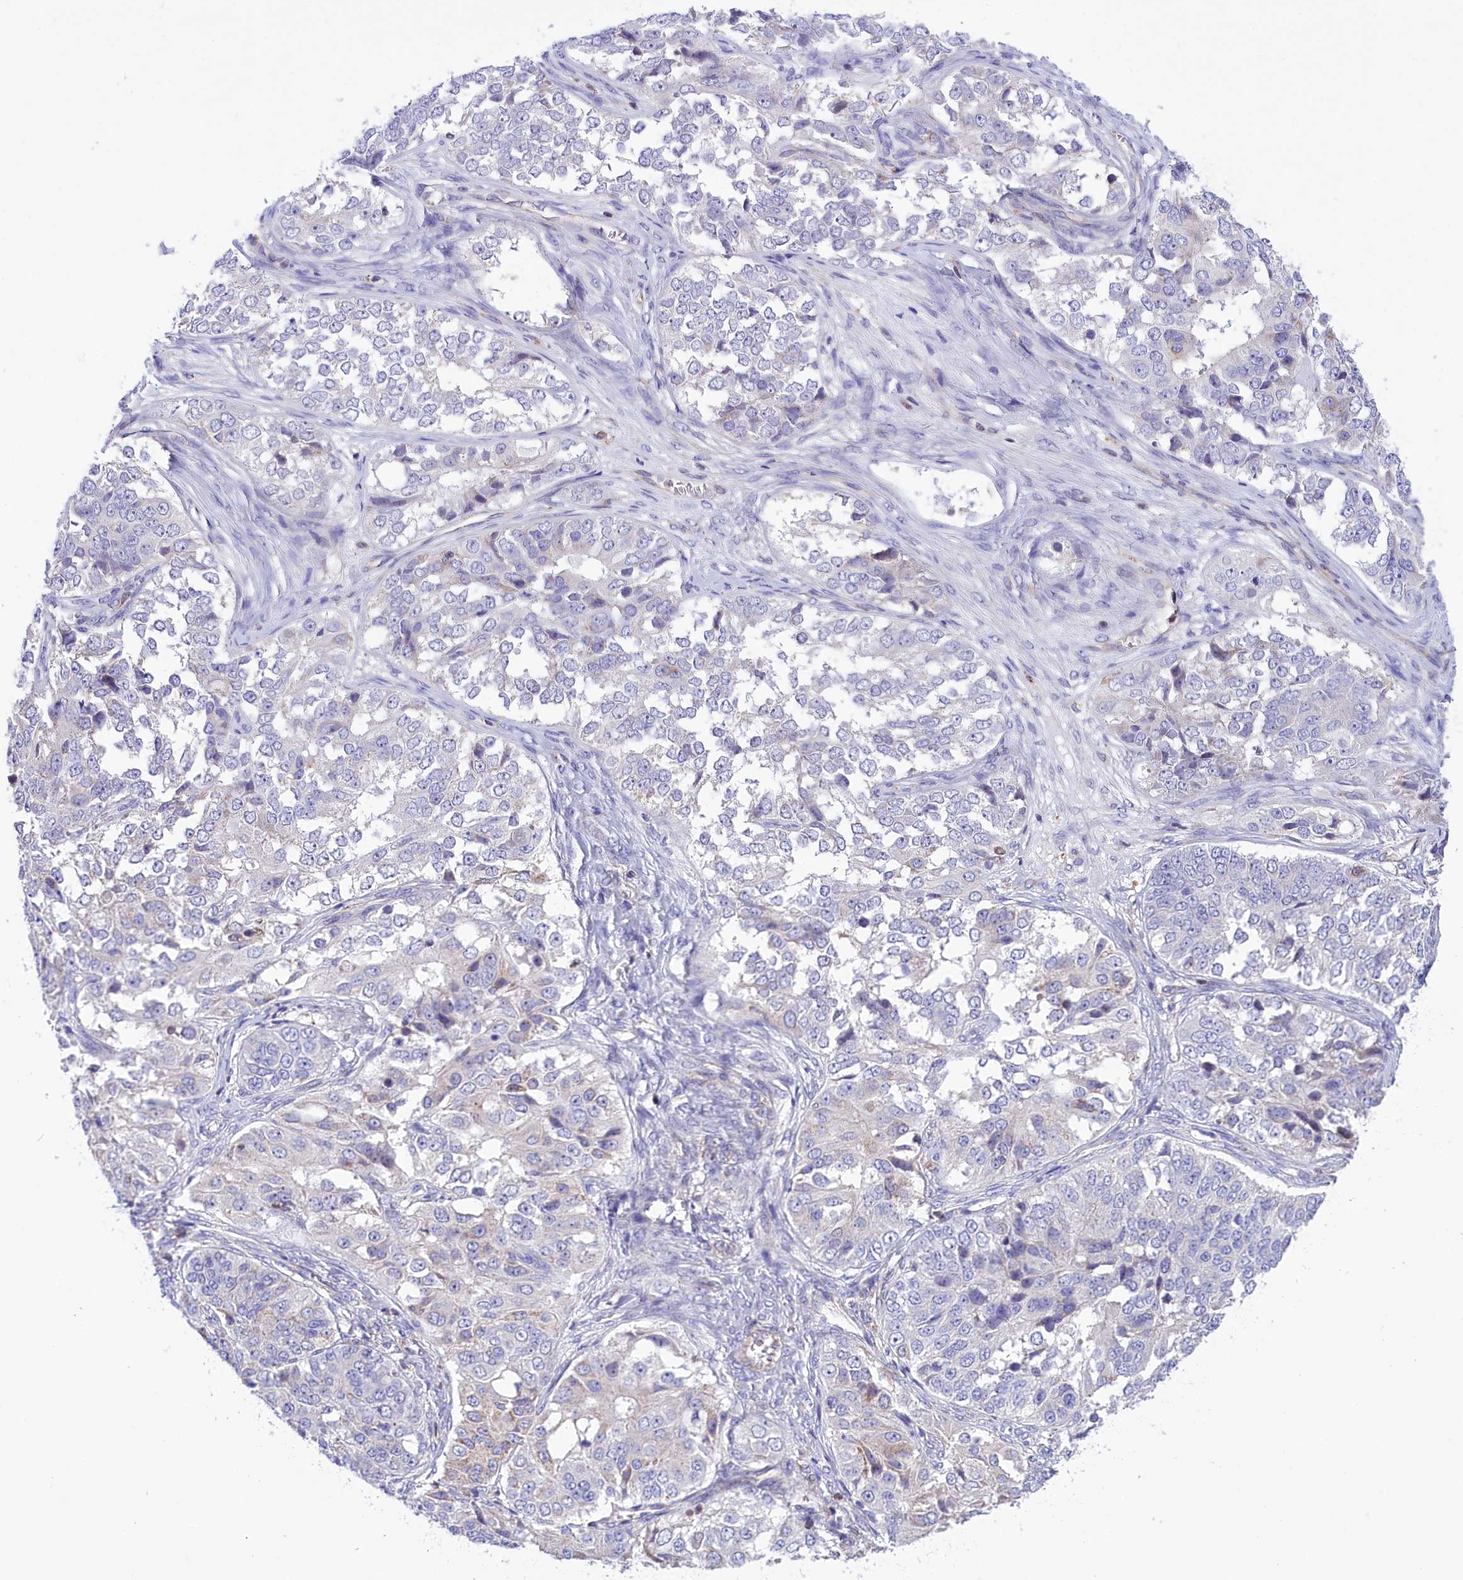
{"staining": {"intensity": "negative", "quantity": "none", "location": "none"}, "tissue": "ovarian cancer", "cell_type": "Tumor cells", "image_type": "cancer", "snomed": [{"axis": "morphology", "description": "Carcinoma, endometroid"}, {"axis": "topography", "description": "Ovary"}], "caption": "Tumor cells show no significant staining in endometroid carcinoma (ovarian).", "gene": "CORO7-PAM16", "patient": {"sex": "female", "age": 51}}